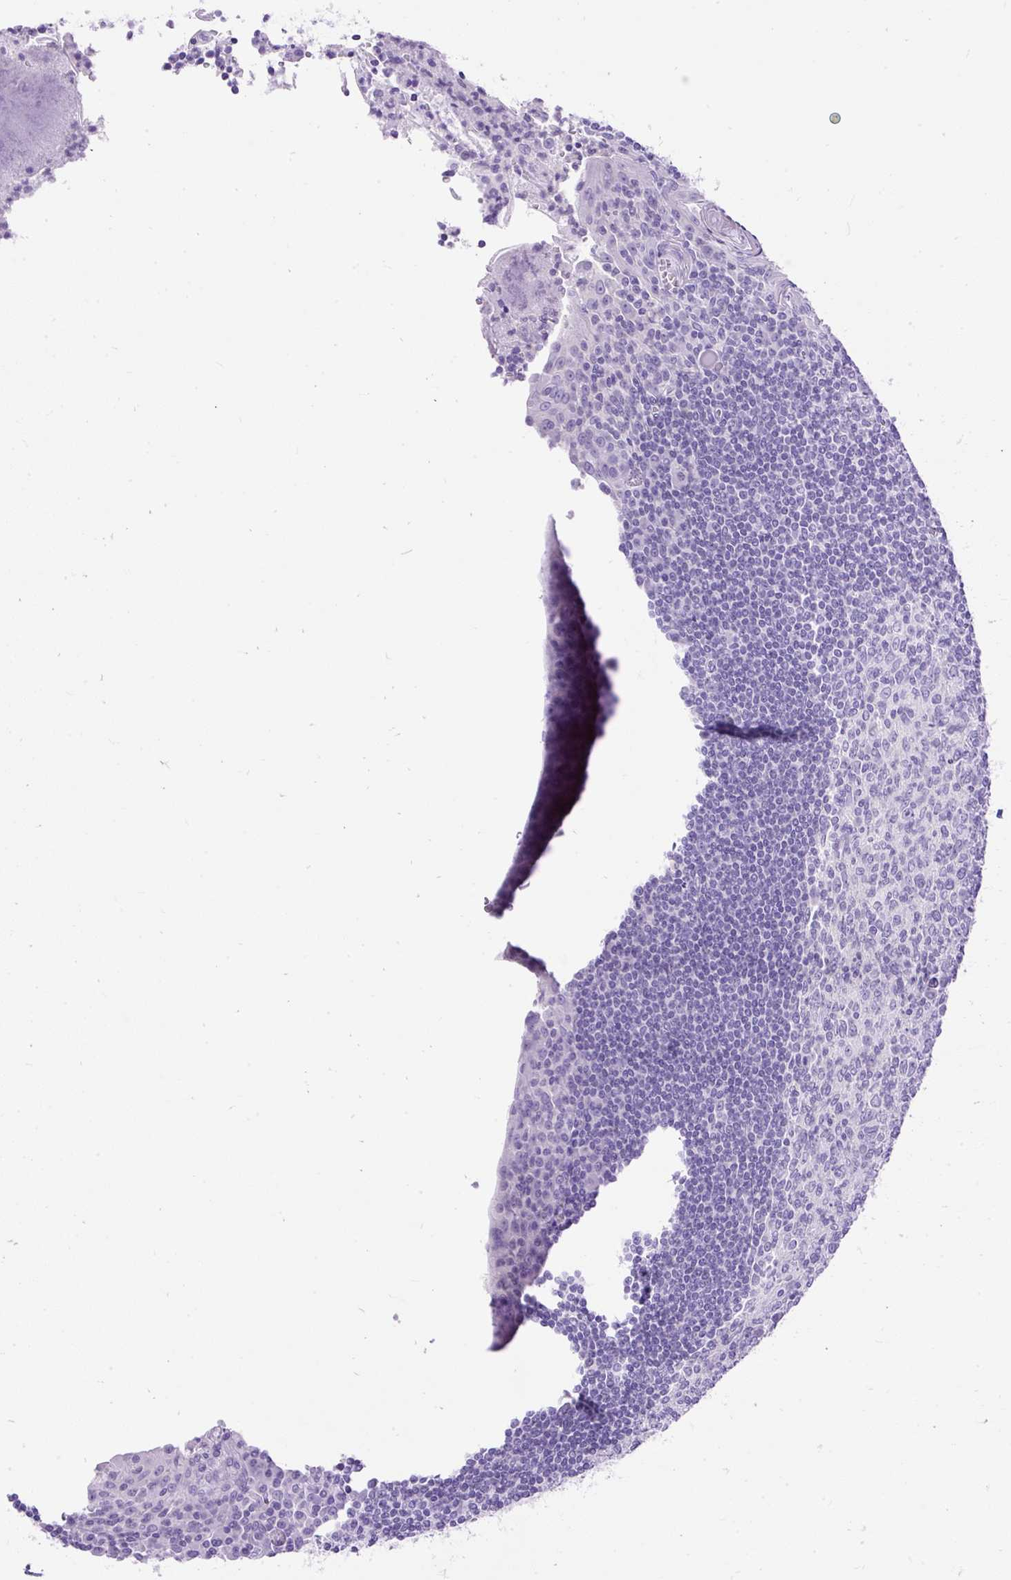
{"staining": {"intensity": "negative", "quantity": "none", "location": "none"}, "tissue": "tonsil", "cell_type": "Germinal center cells", "image_type": "normal", "snomed": [{"axis": "morphology", "description": "Normal tissue, NOS"}, {"axis": "topography", "description": "Tonsil"}], "caption": "This histopathology image is of benign tonsil stained with immunohistochemistry (IHC) to label a protein in brown with the nuclei are counter-stained blue. There is no expression in germinal center cells.", "gene": "HEY1", "patient": {"sex": "male", "age": 27}}